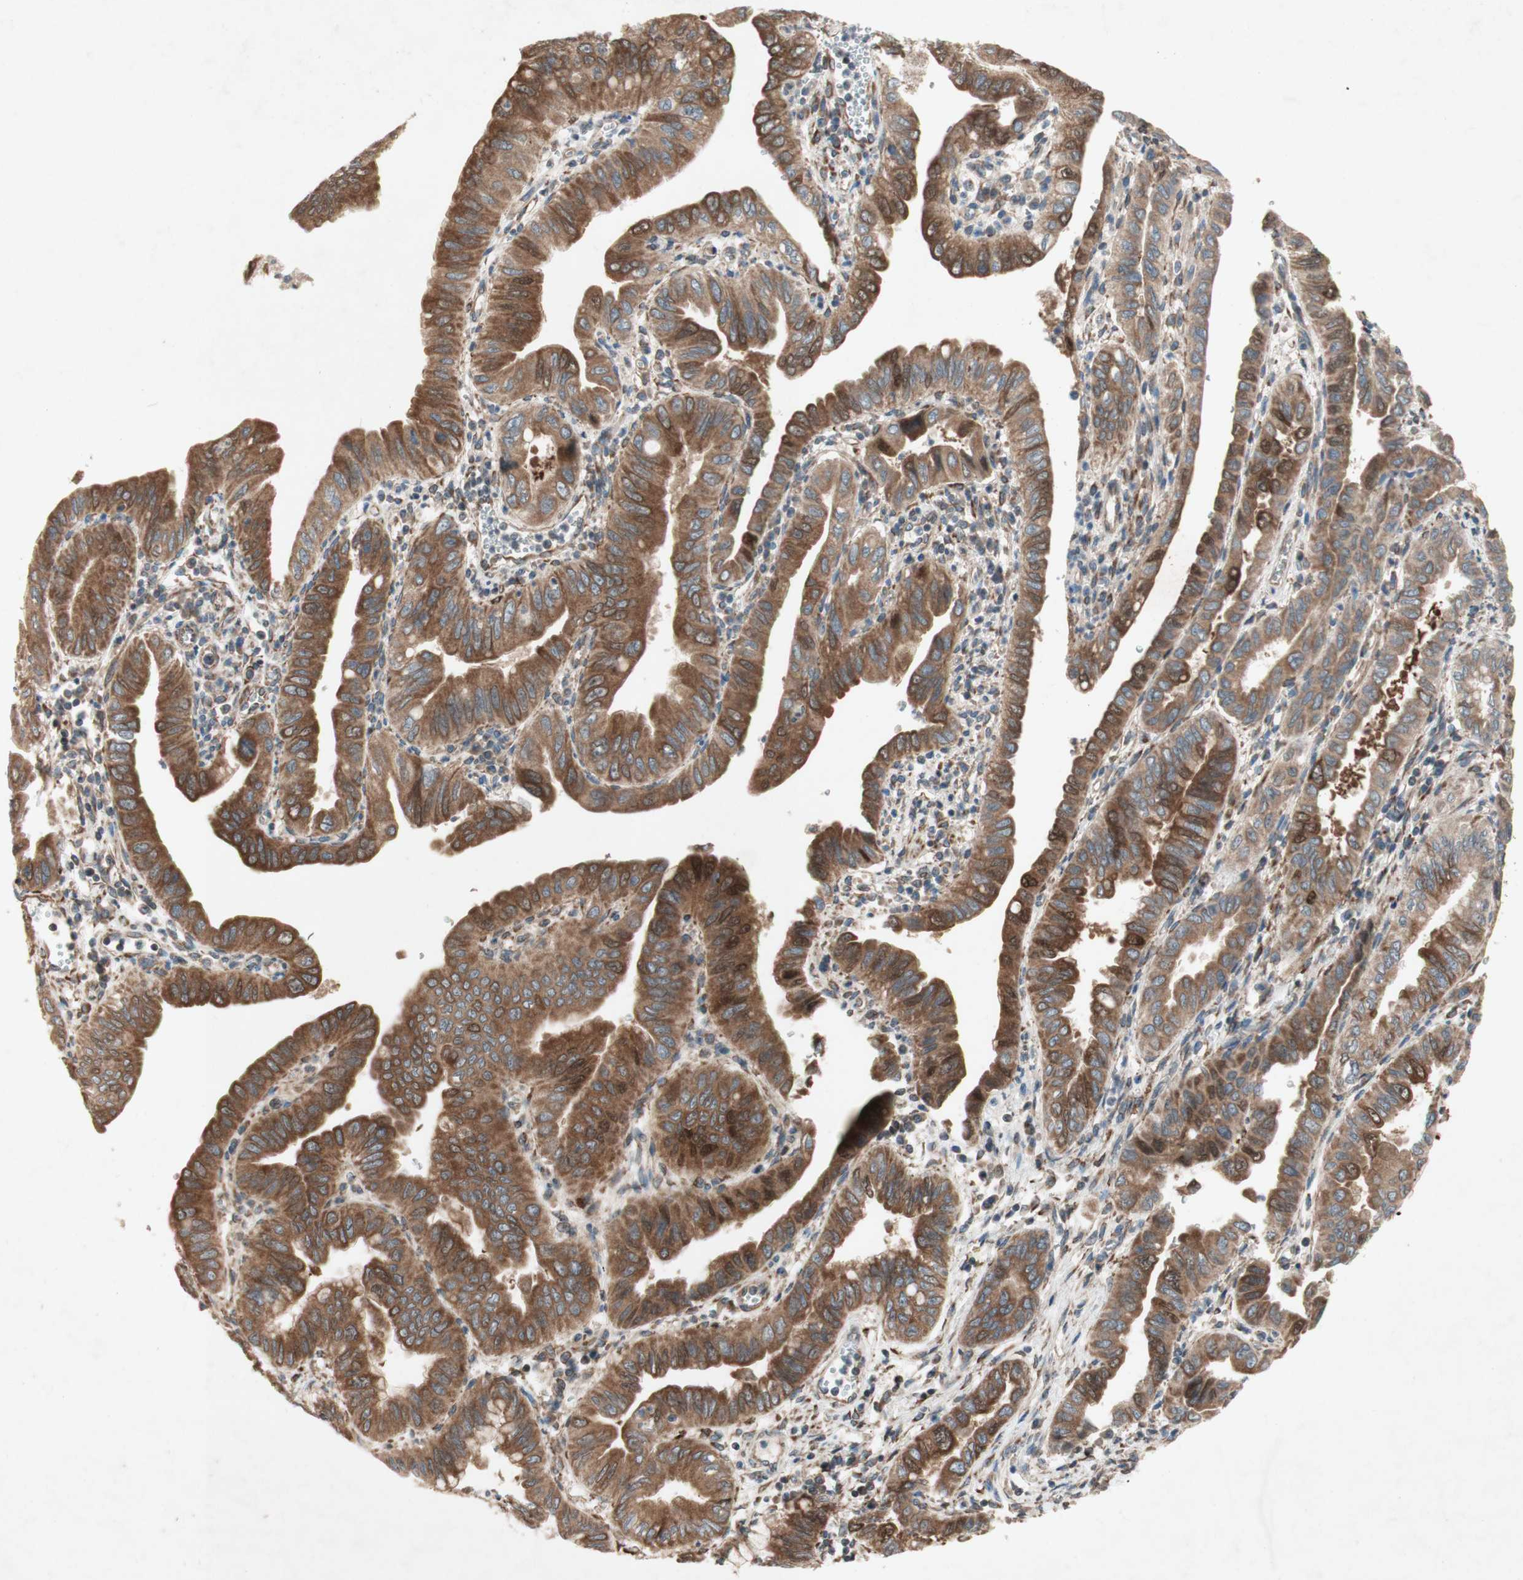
{"staining": {"intensity": "strong", "quantity": ">75%", "location": "cytoplasmic/membranous"}, "tissue": "pancreatic cancer", "cell_type": "Tumor cells", "image_type": "cancer", "snomed": [{"axis": "morphology", "description": "Normal tissue, NOS"}, {"axis": "topography", "description": "Lymph node"}], "caption": "Immunohistochemical staining of human pancreatic cancer exhibits high levels of strong cytoplasmic/membranous staining in approximately >75% of tumor cells. The protein is shown in brown color, while the nuclei are stained blue.", "gene": "SOCS2", "patient": {"sex": "male", "age": 50}}